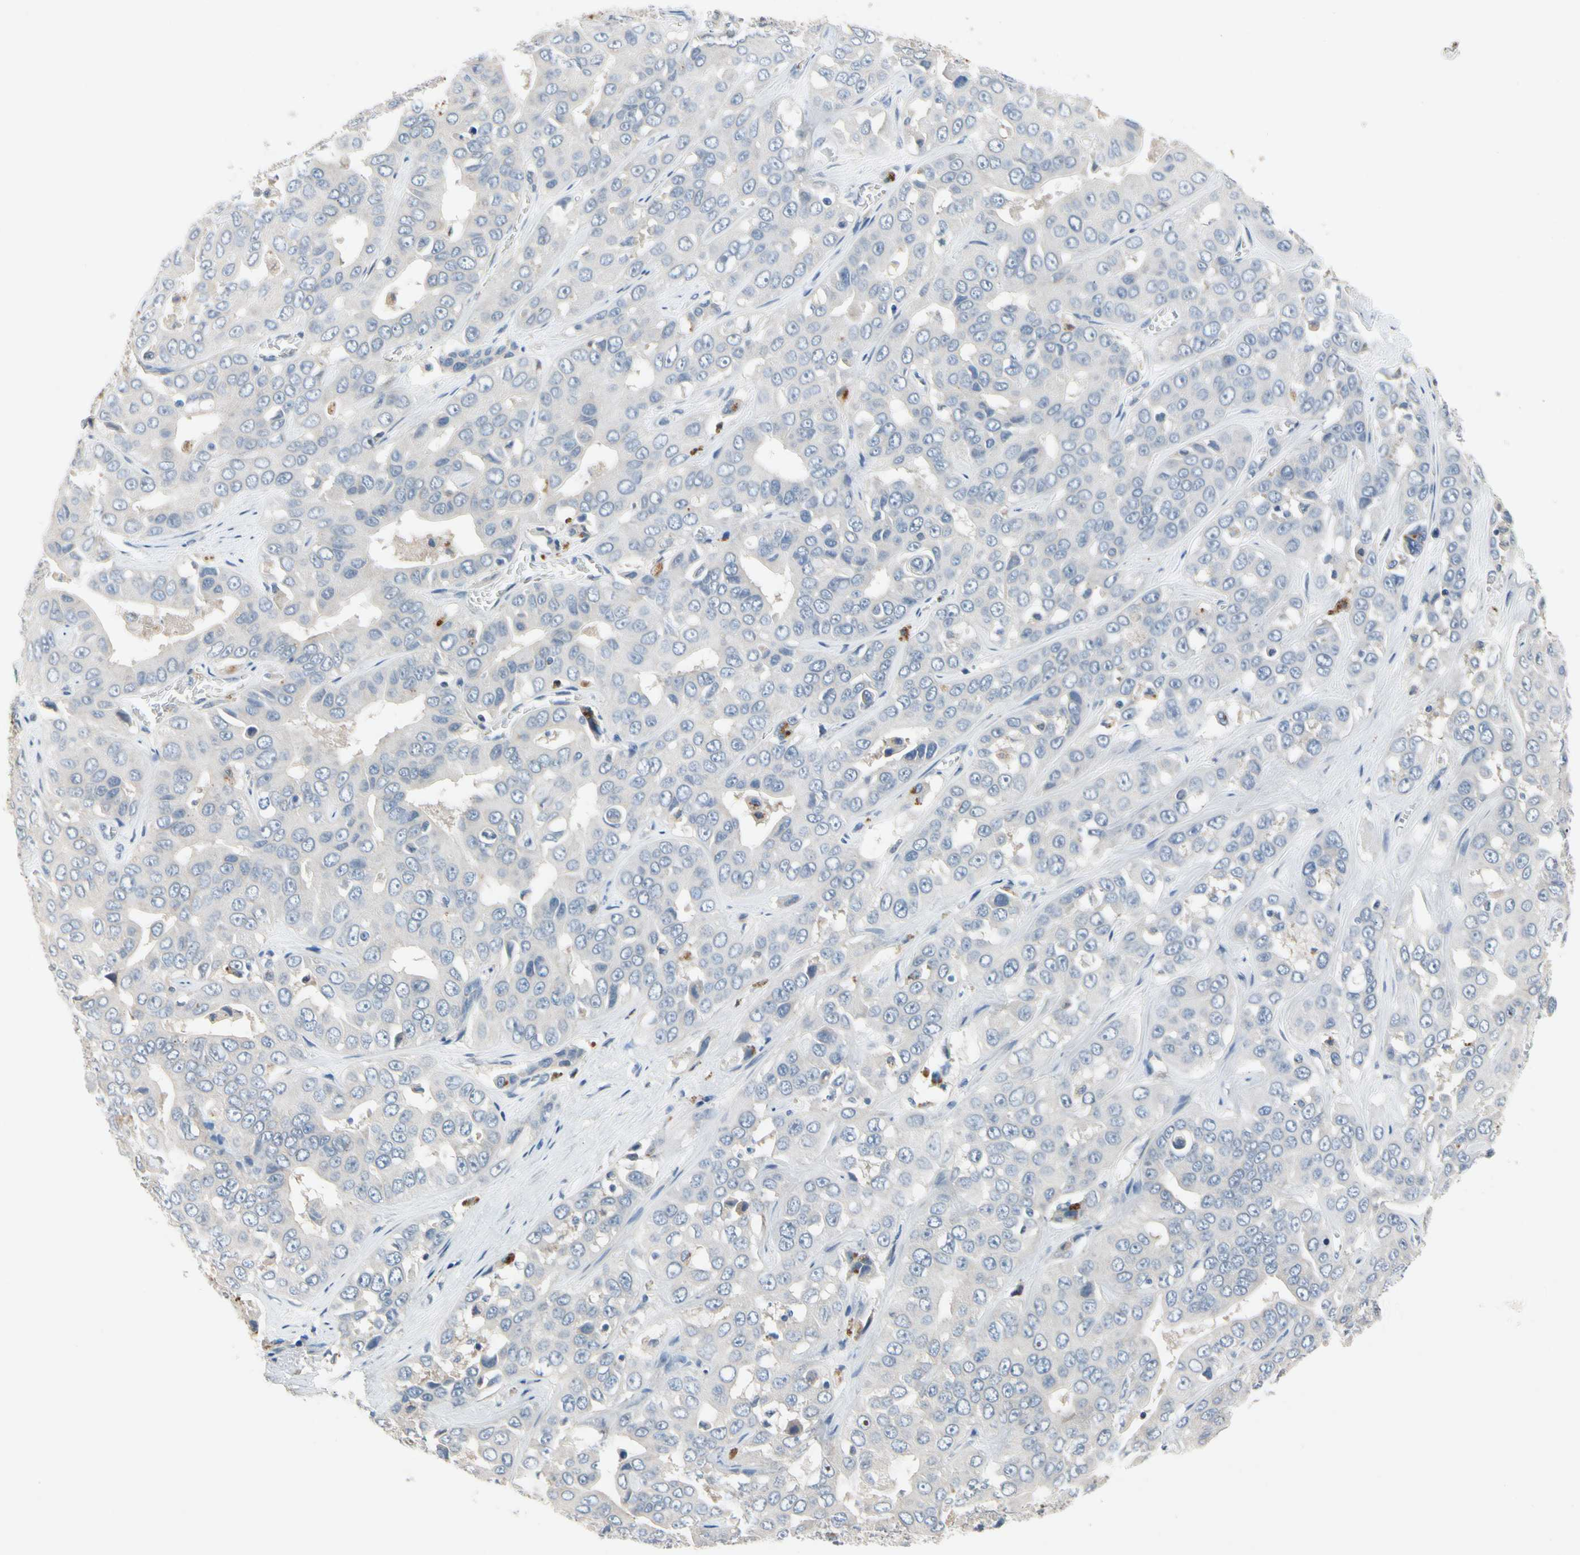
{"staining": {"intensity": "negative", "quantity": "none", "location": "none"}, "tissue": "liver cancer", "cell_type": "Tumor cells", "image_type": "cancer", "snomed": [{"axis": "morphology", "description": "Cholangiocarcinoma"}, {"axis": "topography", "description": "Liver"}], "caption": "Cholangiocarcinoma (liver) was stained to show a protein in brown. There is no significant staining in tumor cells. The staining is performed using DAB (3,3'-diaminobenzidine) brown chromogen with nuclei counter-stained in using hematoxylin.", "gene": "SLC27A6", "patient": {"sex": "female", "age": 52}}